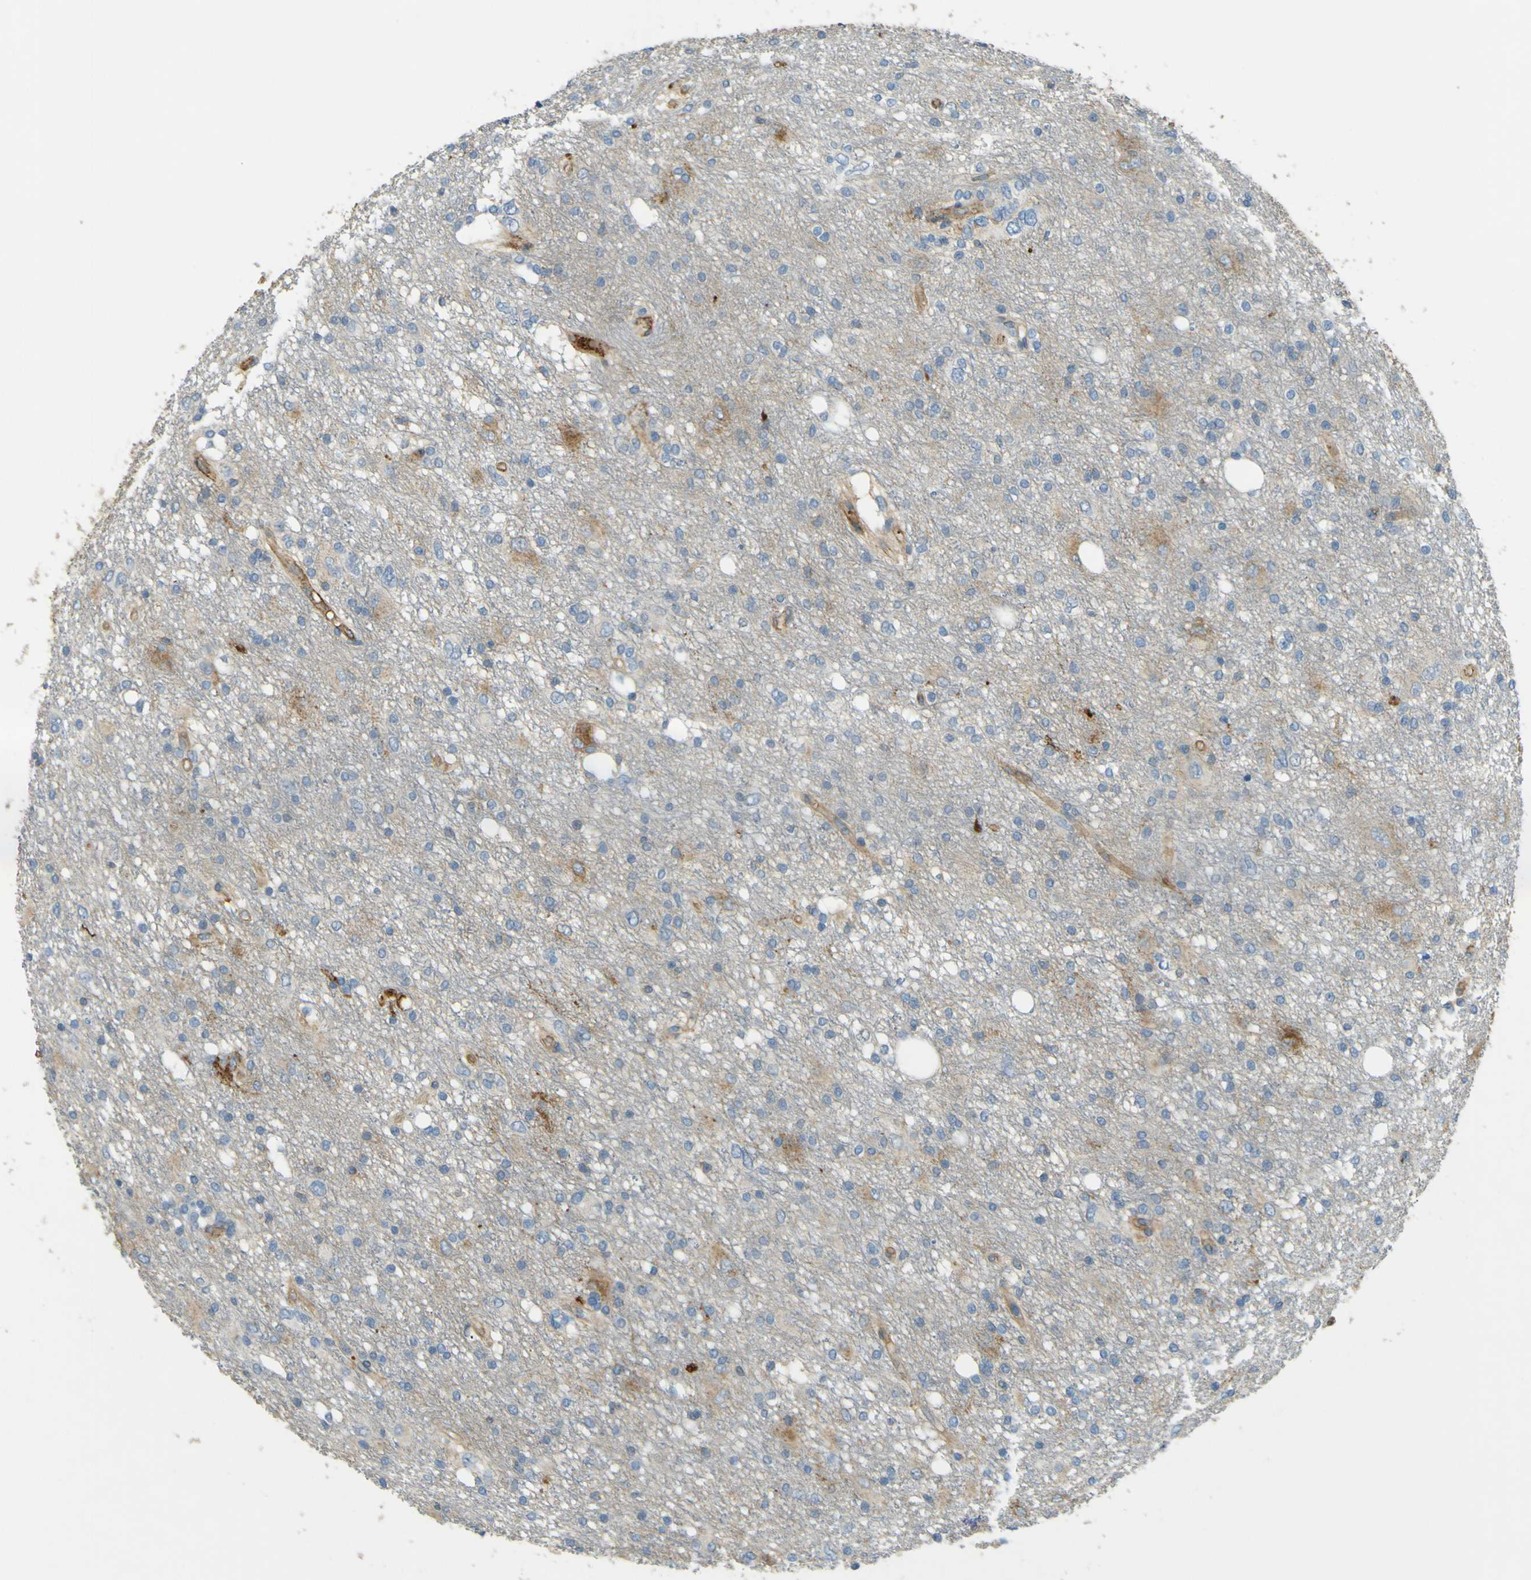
{"staining": {"intensity": "negative", "quantity": "none", "location": "none"}, "tissue": "glioma", "cell_type": "Tumor cells", "image_type": "cancer", "snomed": [{"axis": "morphology", "description": "Glioma, malignant, High grade"}, {"axis": "topography", "description": "Brain"}], "caption": "Tumor cells show no significant expression in glioma. Nuclei are stained in blue.", "gene": "PLXDC1", "patient": {"sex": "female", "age": 59}}